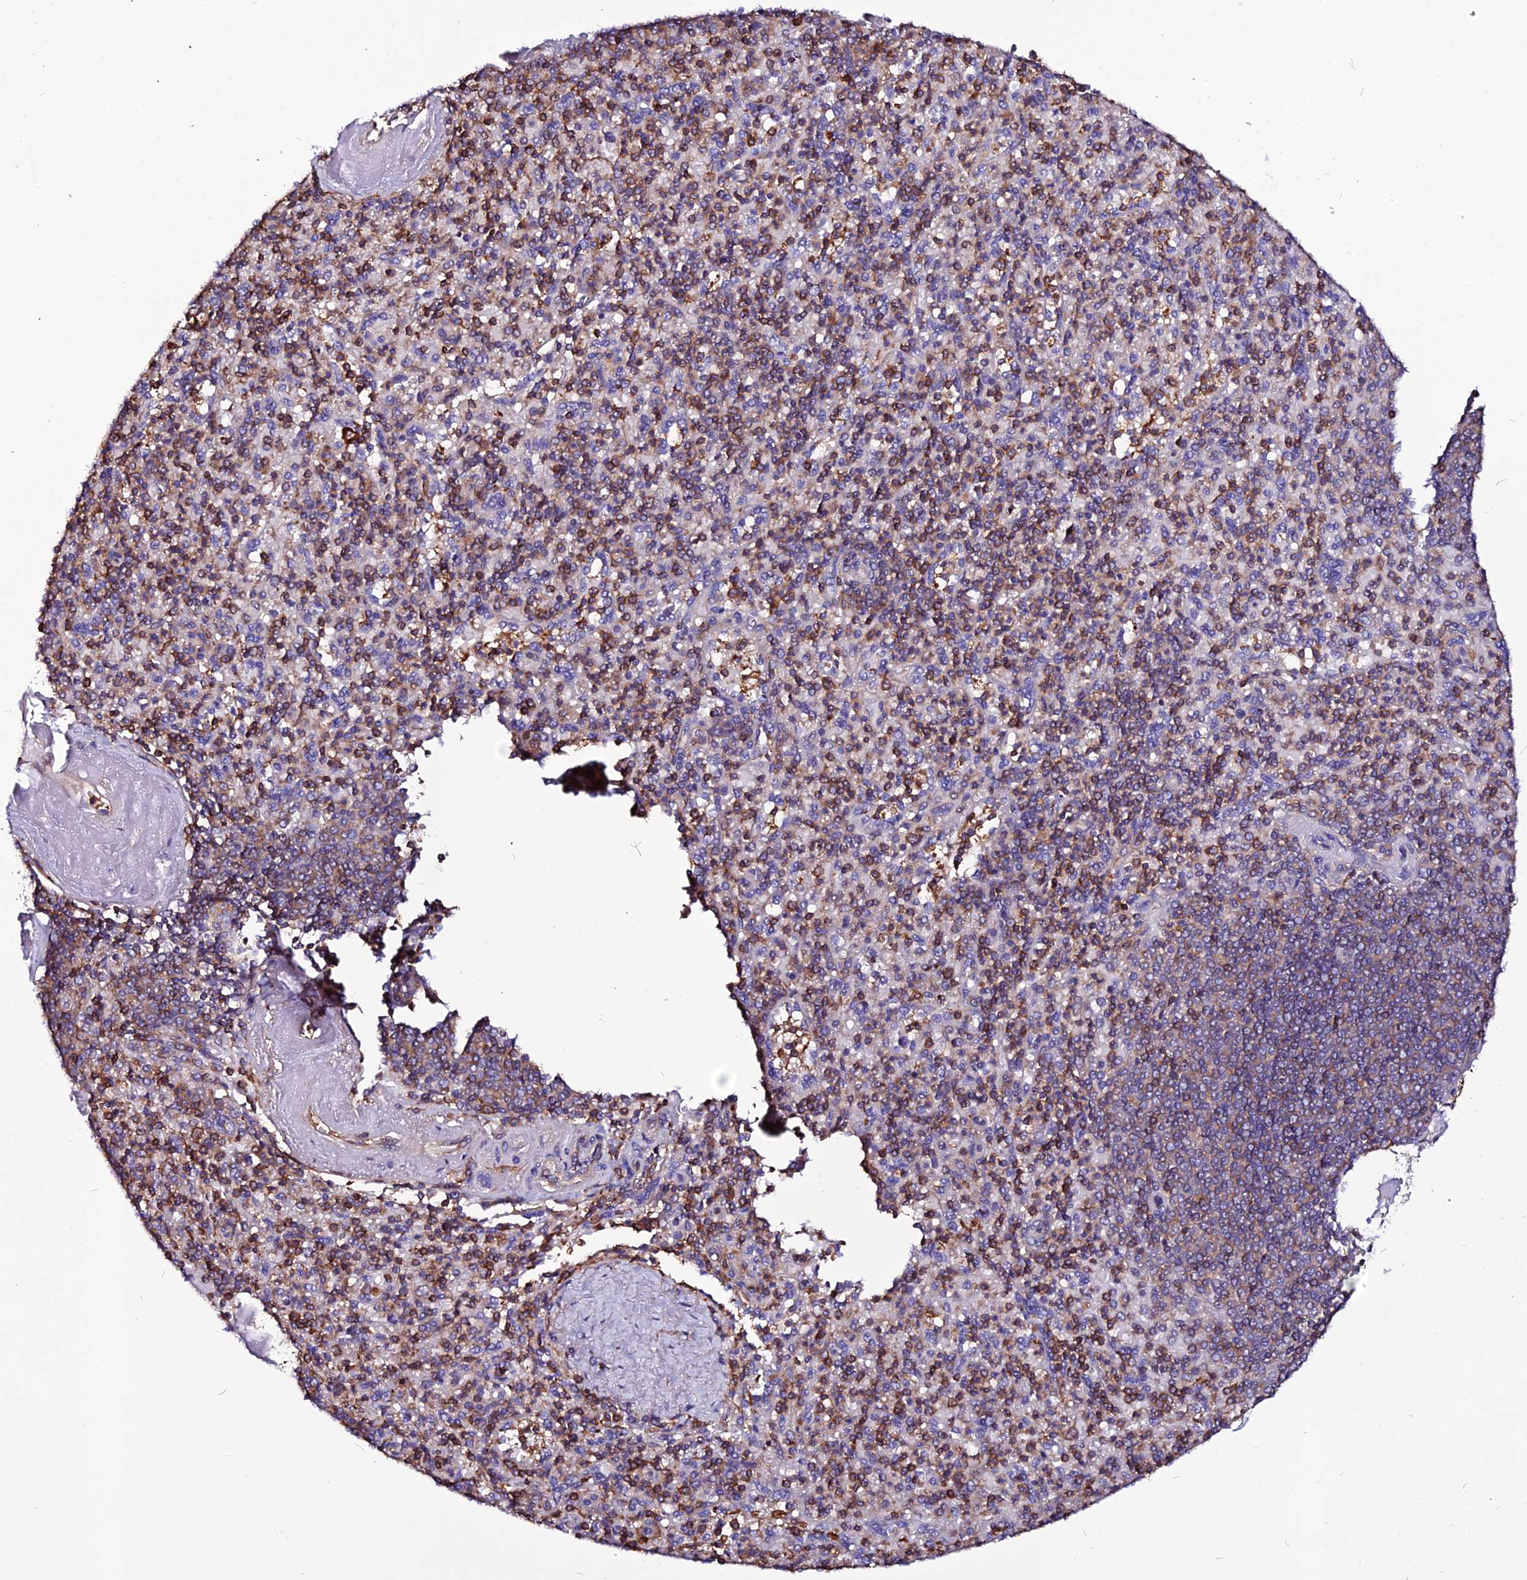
{"staining": {"intensity": "moderate", "quantity": ">75%", "location": "cytoplasmic/membranous"}, "tissue": "spleen", "cell_type": "Cells in red pulp", "image_type": "normal", "snomed": [{"axis": "morphology", "description": "Normal tissue, NOS"}, {"axis": "topography", "description": "Spleen"}], "caption": "DAB immunohistochemical staining of unremarkable spleen reveals moderate cytoplasmic/membranous protein staining in about >75% of cells in red pulp.", "gene": "USP17L10", "patient": {"sex": "male", "age": 82}}